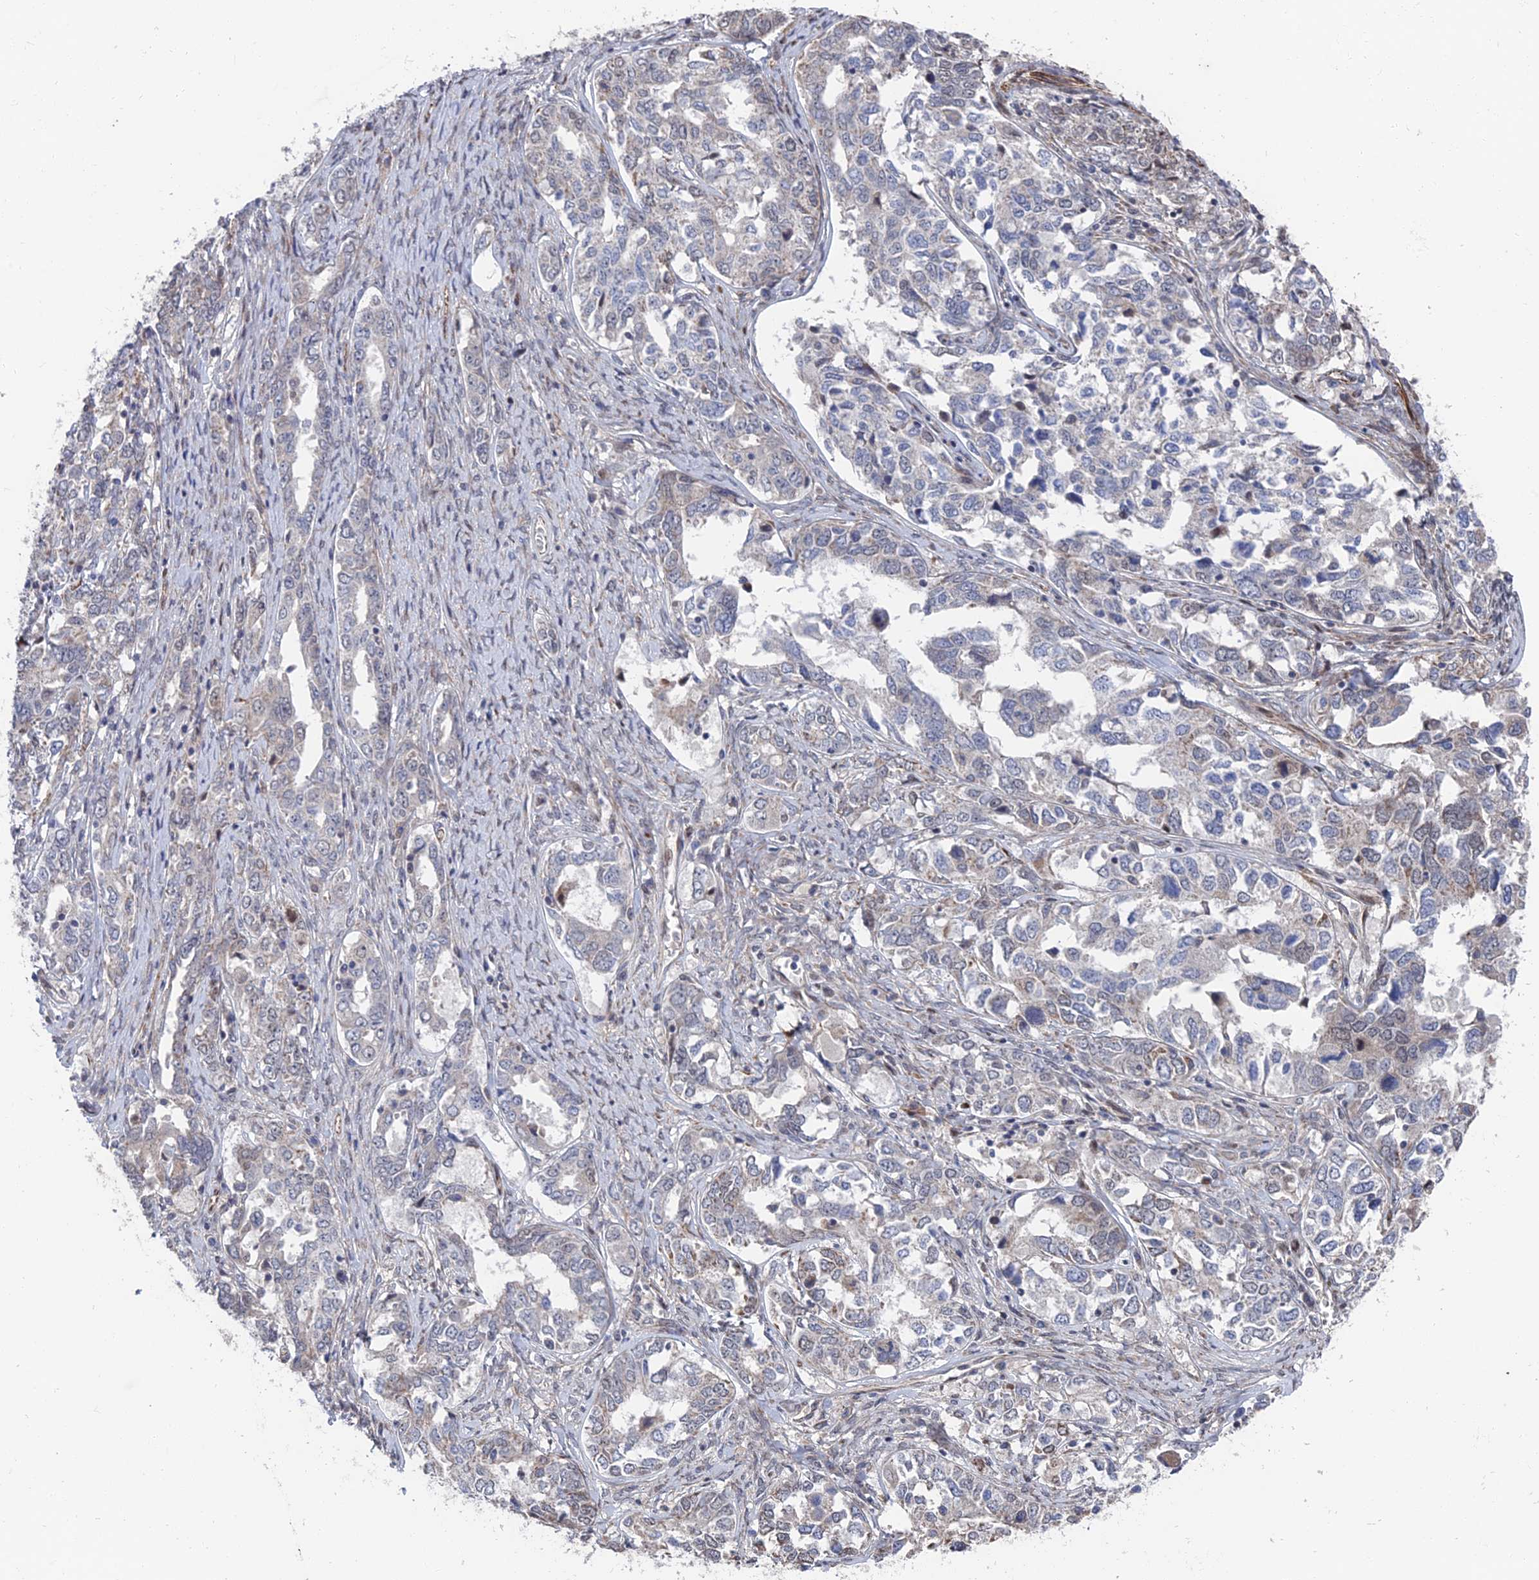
{"staining": {"intensity": "weak", "quantity": "<25%", "location": "cytoplasmic/membranous"}, "tissue": "ovarian cancer", "cell_type": "Tumor cells", "image_type": "cancer", "snomed": [{"axis": "morphology", "description": "Carcinoma, endometroid"}, {"axis": "topography", "description": "Ovary"}], "caption": "Immunohistochemistry (IHC) of human ovarian cancer exhibits no positivity in tumor cells.", "gene": "GTF2IRD1", "patient": {"sex": "female", "age": 62}}